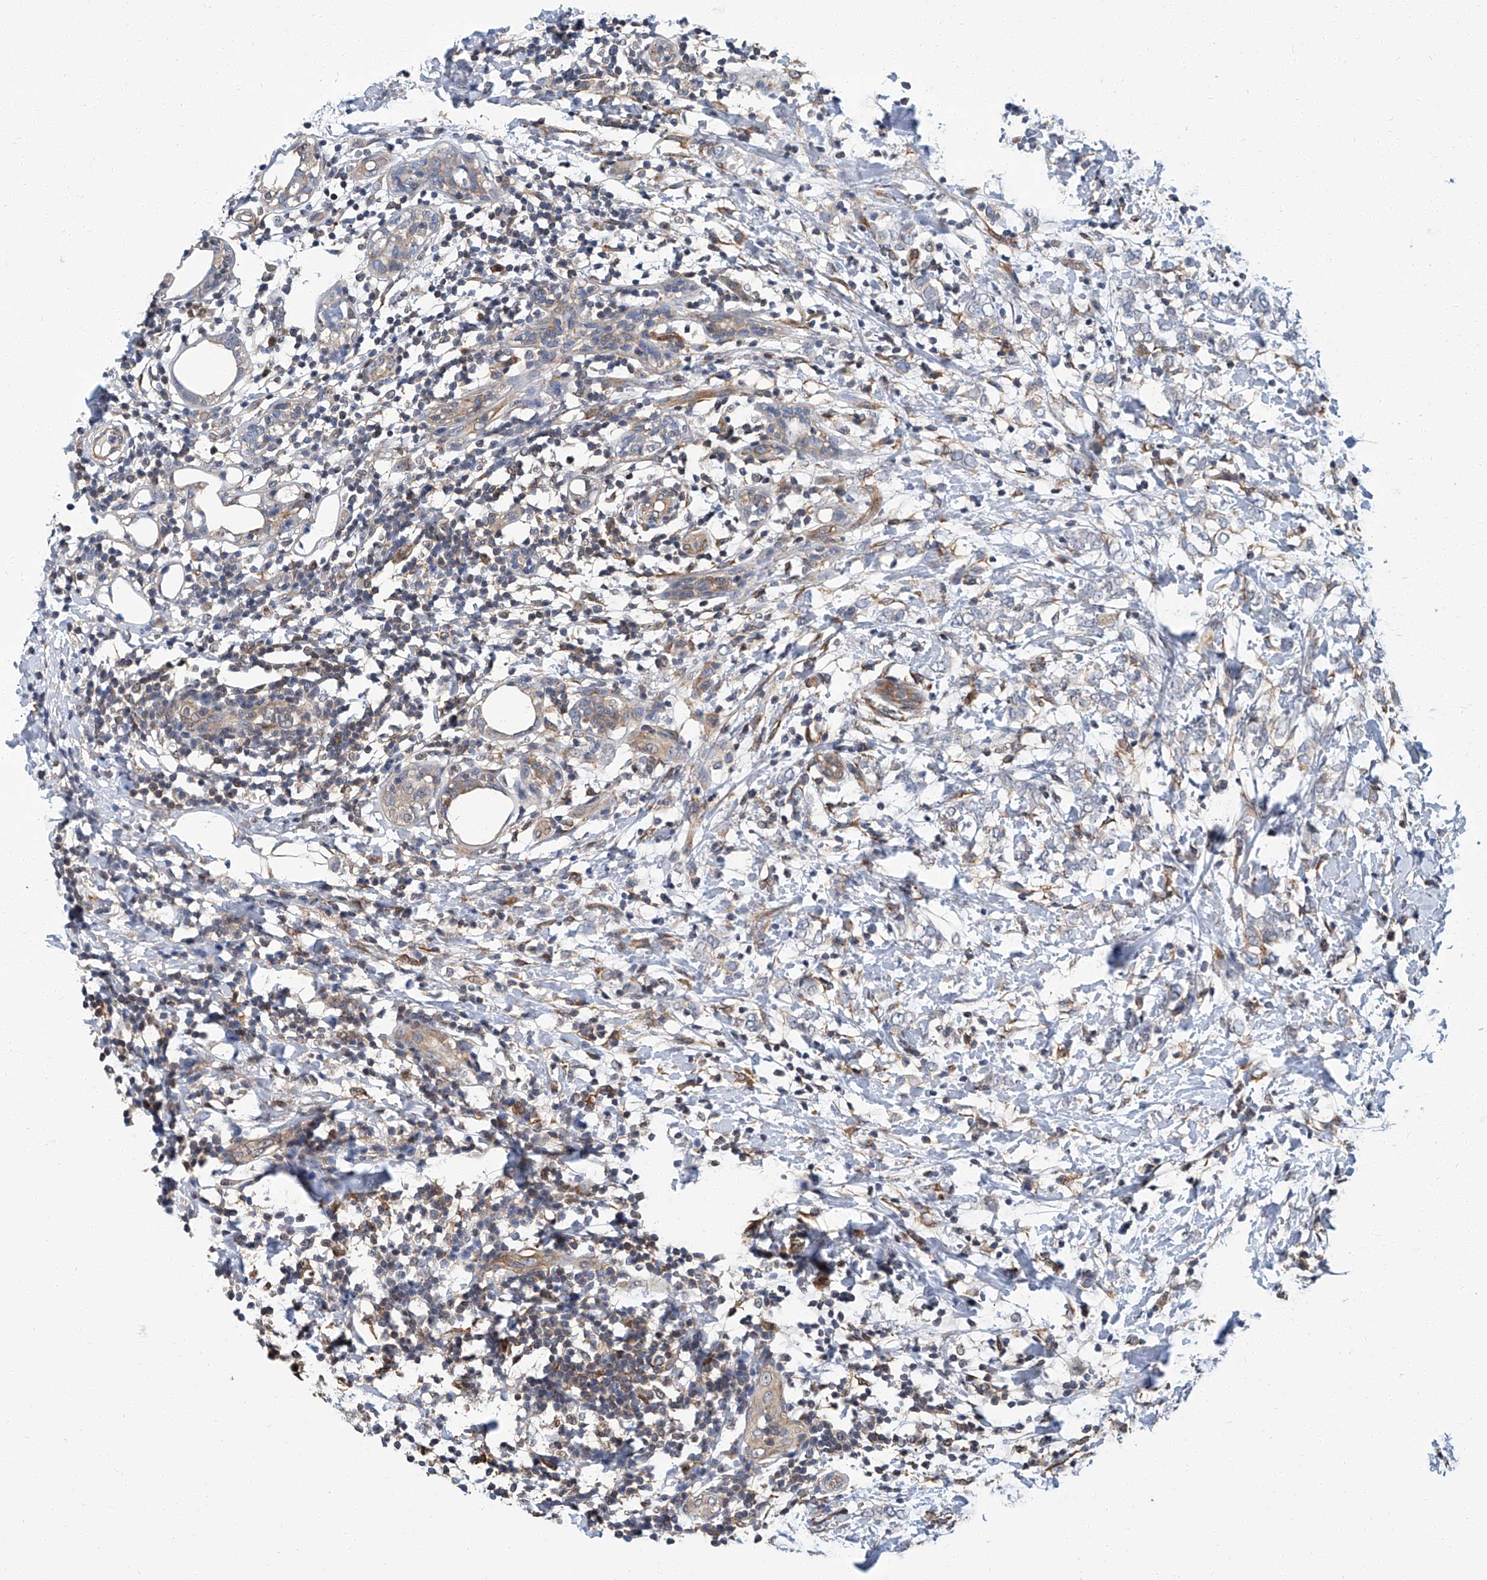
{"staining": {"intensity": "weak", "quantity": "<25%", "location": "cytoplasmic/membranous"}, "tissue": "breast cancer", "cell_type": "Tumor cells", "image_type": "cancer", "snomed": [{"axis": "morphology", "description": "Normal tissue, NOS"}, {"axis": "morphology", "description": "Lobular carcinoma"}, {"axis": "topography", "description": "Breast"}], "caption": "DAB immunohistochemical staining of human breast cancer (lobular carcinoma) reveals no significant staining in tumor cells.", "gene": "PSMB10", "patient": {"sex": "female", "age": 47}}